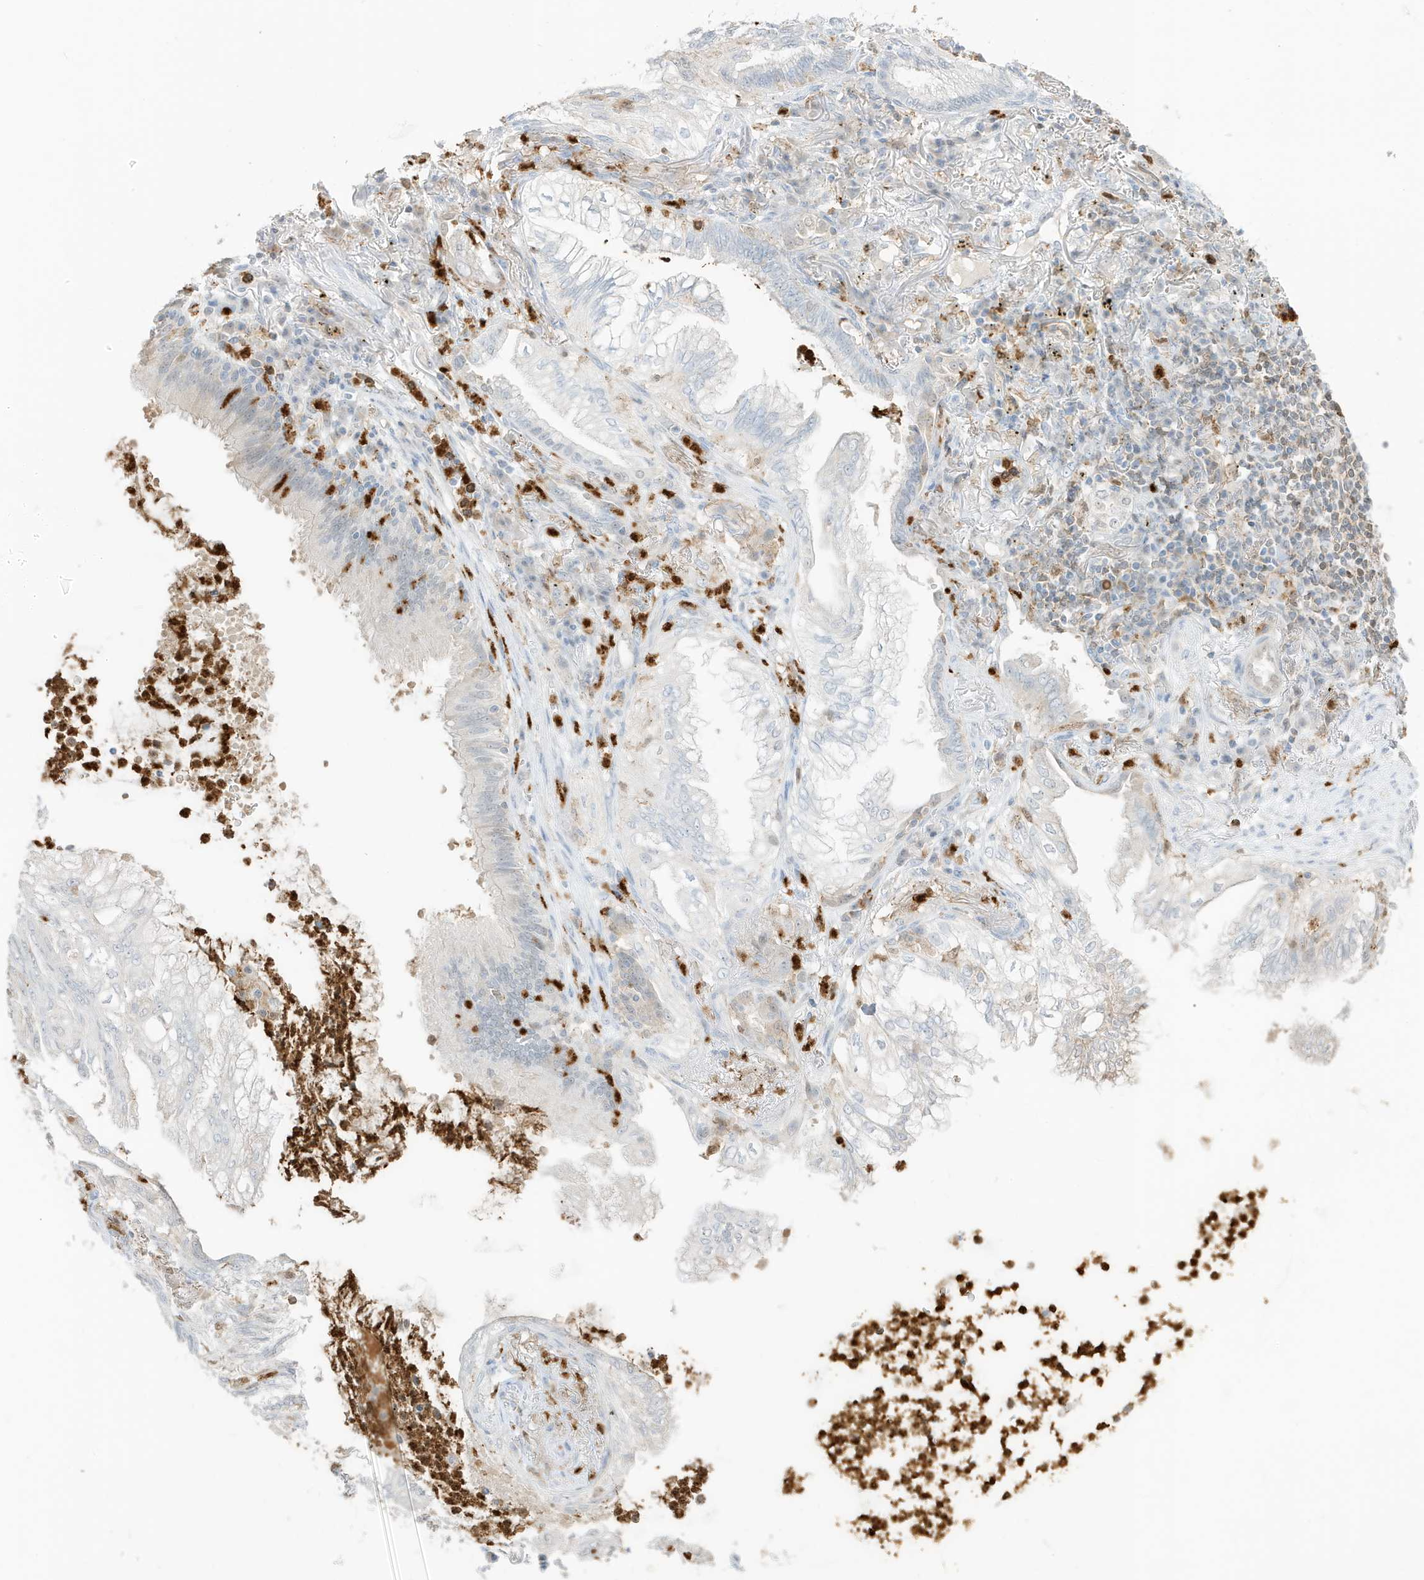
{"staining": {"intensity": "negative", "quantity": "none", "location": "none"}, "tissue": "lung cancer", "cell_type": "Tumor cells", "image_type": "cancer", "snomed": [{"axis": "morphology", "description": "Adenocarcinoma, NOS"}, {"axis": "topography", "description": "Lung"}], "caption": "Protein analysis of lung adenocarcinoma shows no significant expression in tumor cells. (DAB (3,3'-diaminobenzidine) IHC, high magnification).", "gene": "GCA", "patient": {"sex": "female", "age": 70}}